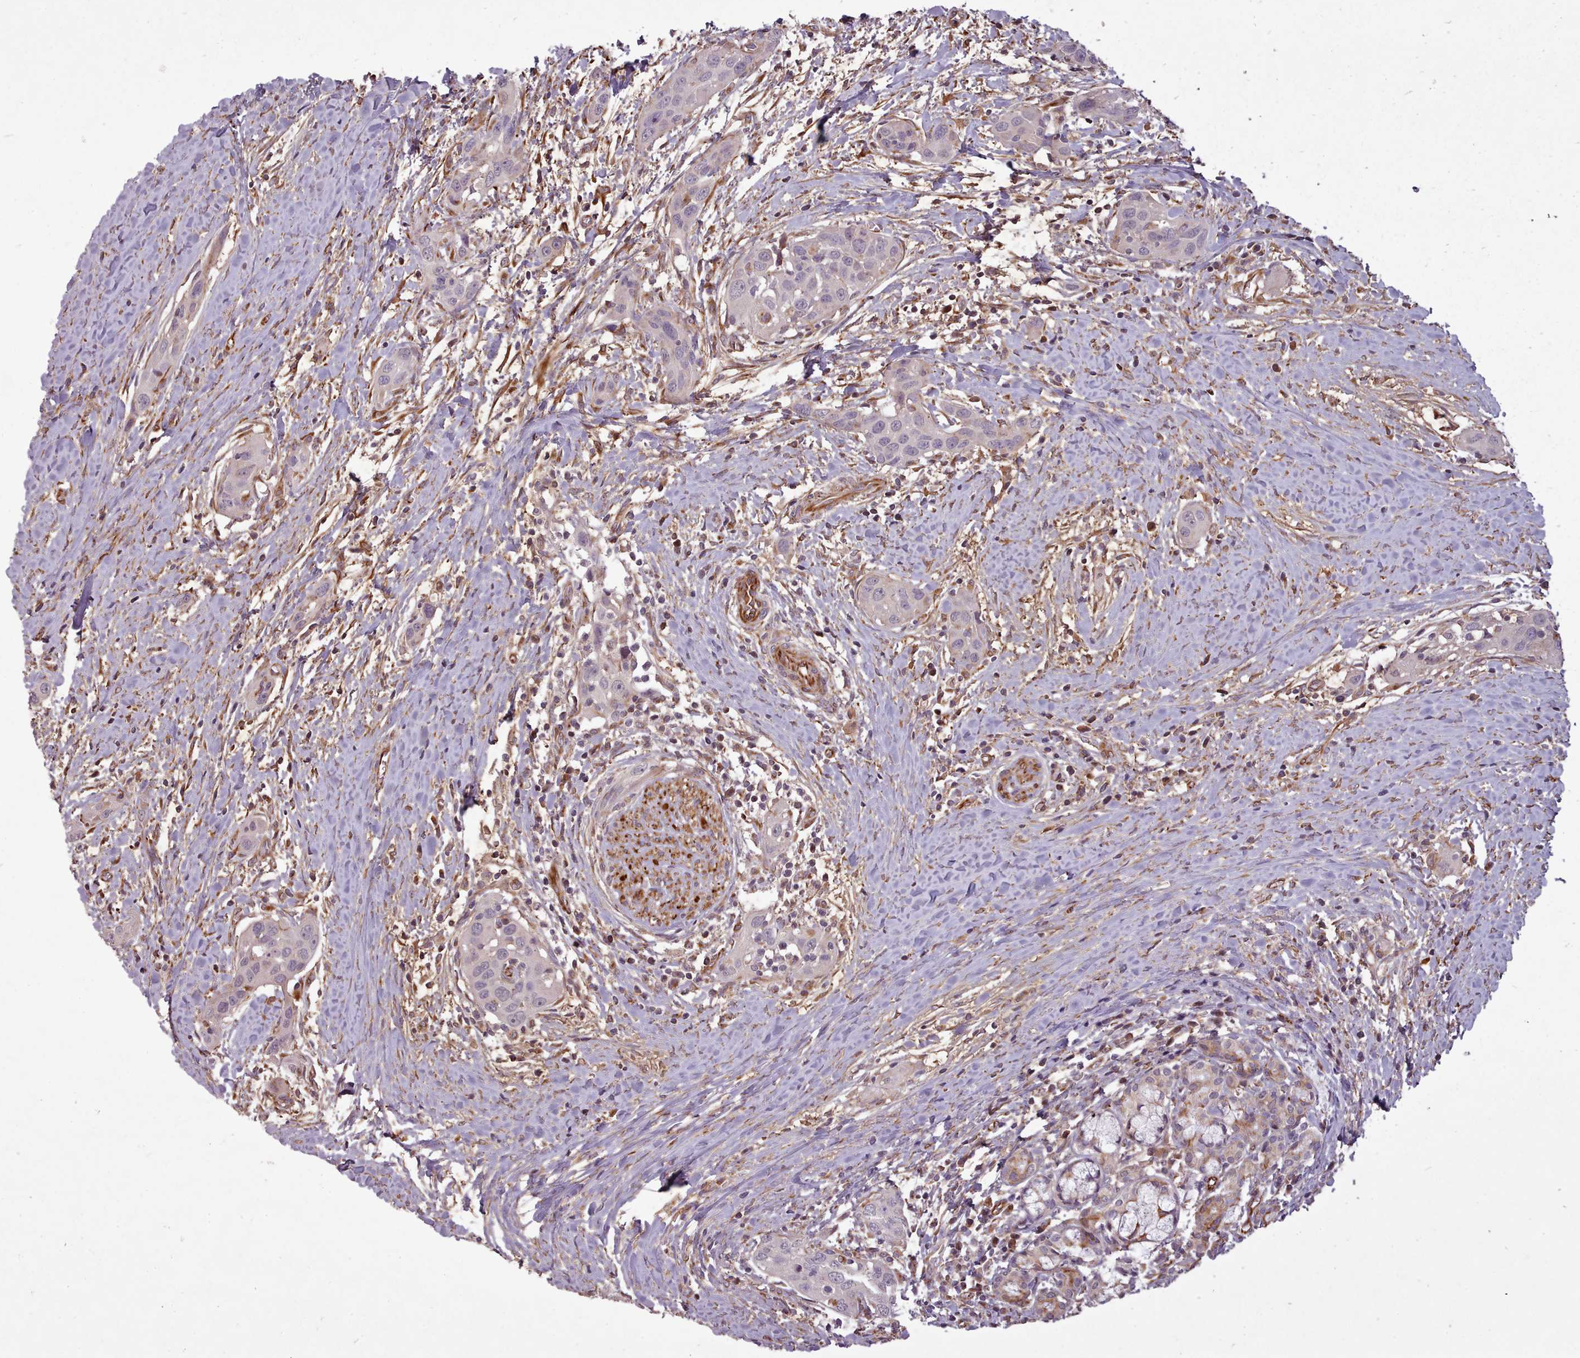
{"staining": {"intensity": "negative", "quantity": "none", "location": "none"}, "tissue": "head and neck cancer", "cell_type": "Tumor cells", "image_type": "cancer", "snomed": [{"axis": "morphology", "description": "Squamous cell carcinoma, NOS"}, {"axis": "topography", "description": "Oral tissue"}, {"axis": "topography", "description": "Head-Neck"}], "caption": "DAB immunohistochemical staining of head and neck cancer (squamous cell carcinoma) reveals no significant staining in tumor cells.", "gene": "GBGT1", "patient": {"sex": "female", "age": 50}}